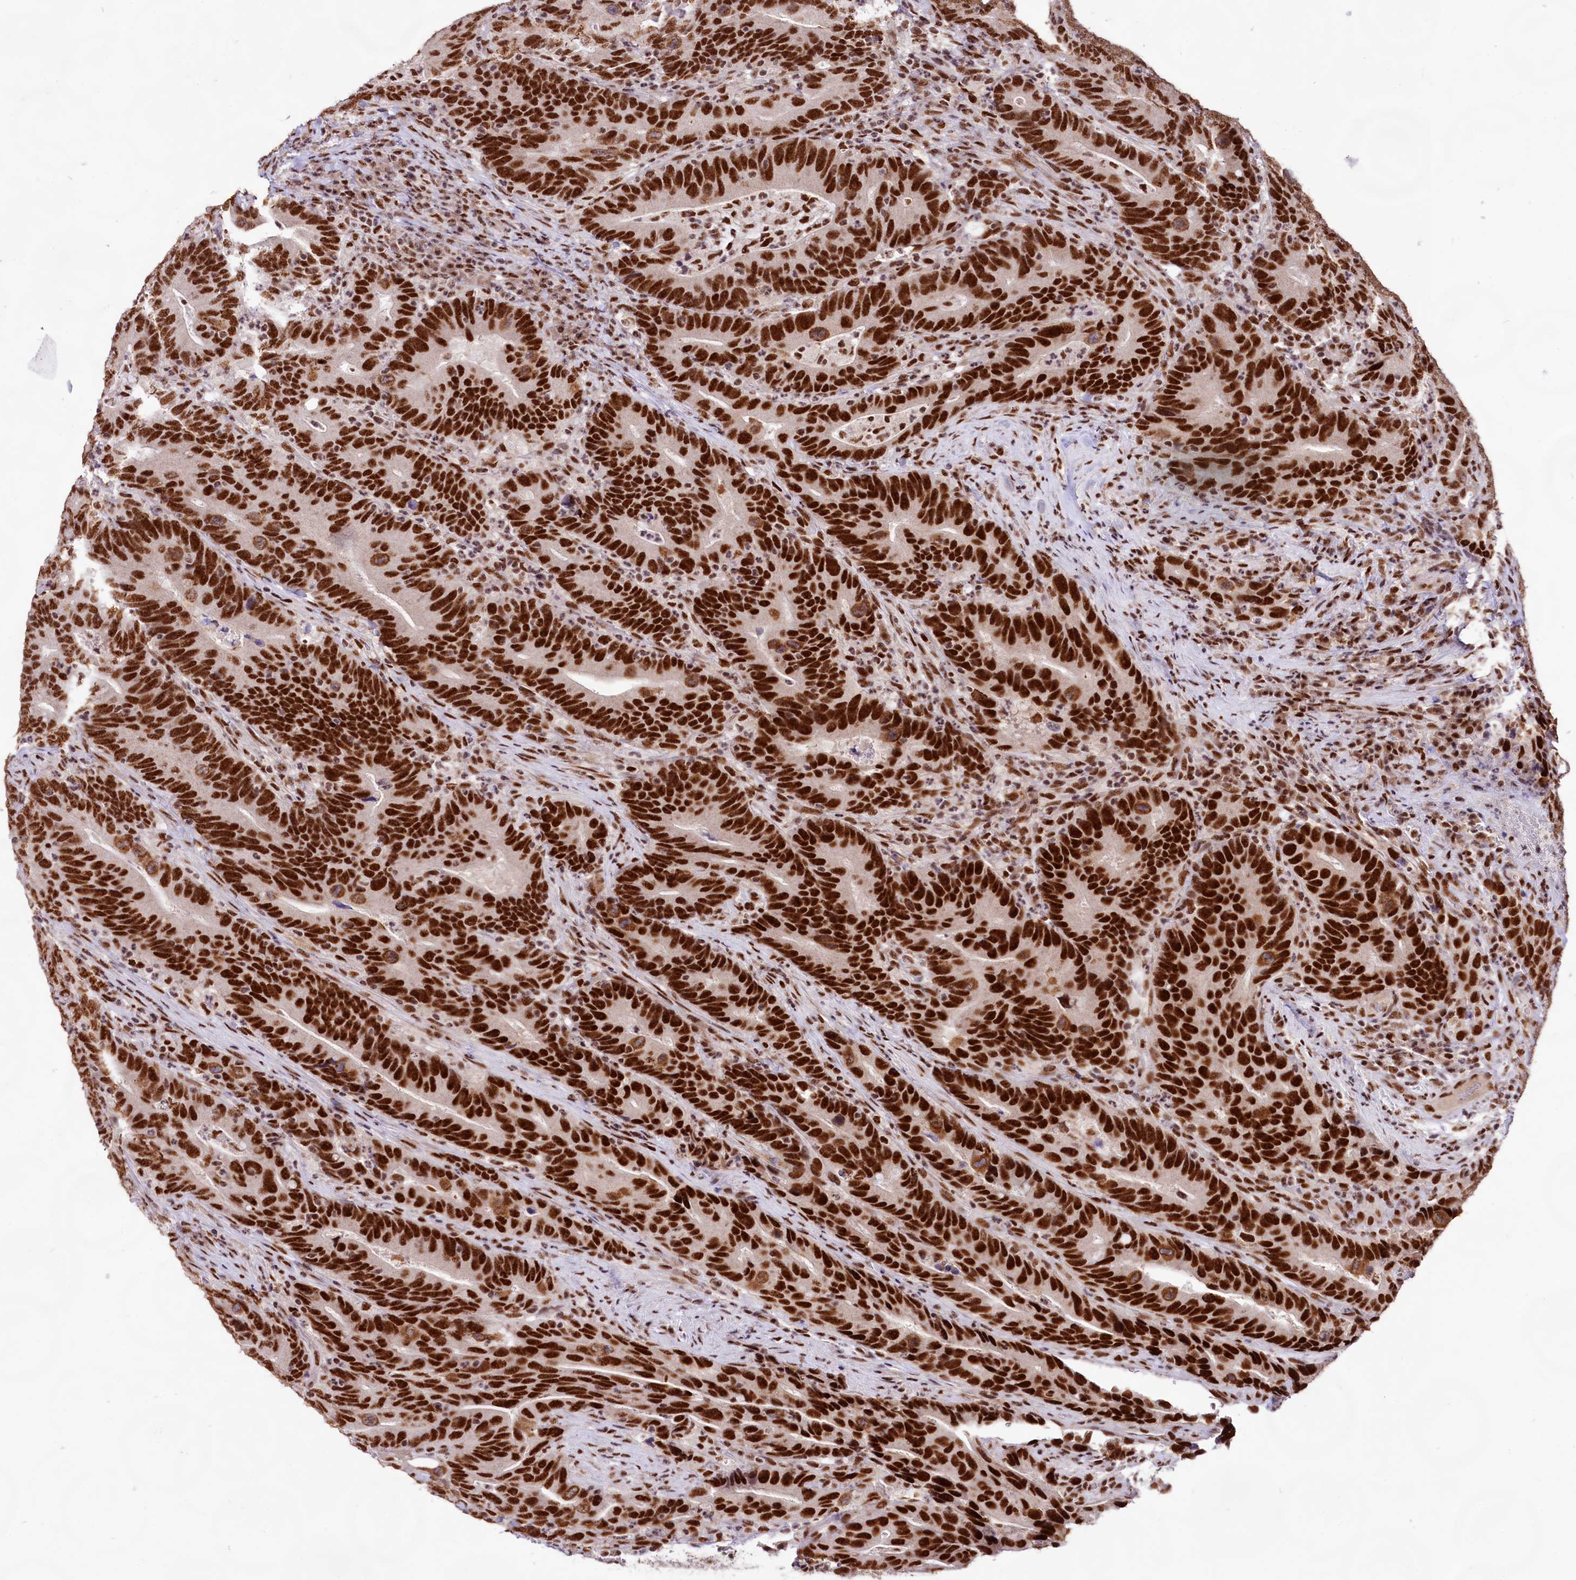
{"staining": {"intensity": "strong", "quantity": ">75%", "location": "nuclear"}, "tissue": "colorectal cancer", "cell_type": "Tumor cells", "image_type": "cancer", "snomed": [{"axis": "morphology", "description": "Adenocarcinoma, NOS"}, {"axis": "topography", "description": "Colon"}], "caption": "Protein expression analysis of human colorectal cancer (adenocarcinoma) reveals strong nuclear positivity in approximately >75% of tumor cells.", "gene": "HIRA", "patient": {"sex": "female", "age": 66}}